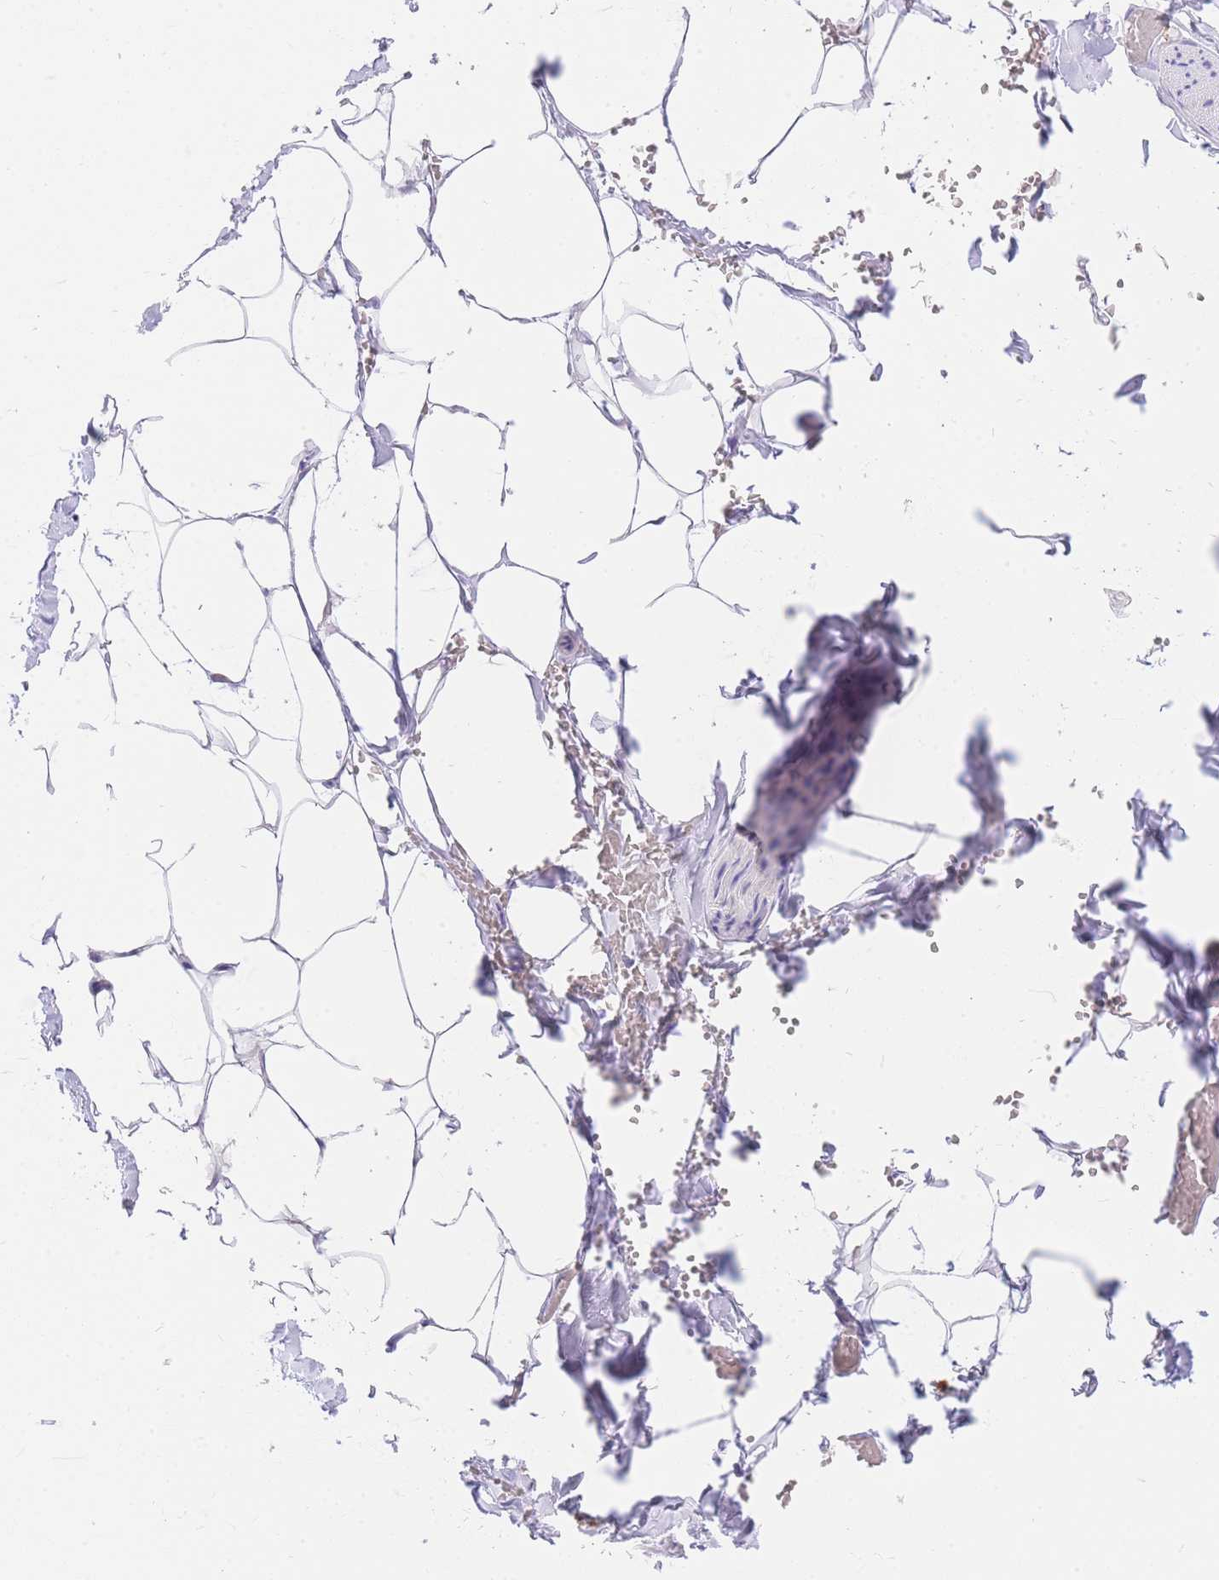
{"staining": {"intensity": "negative", "quantity": "none", "location": "none"}, "tissue": "adipose tissue", "cell_type": "Adipocytes", "image_type": "normal", "snomed": [{"axis": "morphology", "description": "Normal tissue, NOS"}, {"axis": "topography", "description": "Gallbladder"}, {"axis": "topography", "description": "Peripheral nerve tissue"}], "caption": "DAB (3,3'-diaminobenzidine) immunohistochemical staining of unremarkable human adipose tissue shows no significant positivity in adipocytes.", "gene": "SRSF12", "patient": {"sex": "male", "age": 38}}